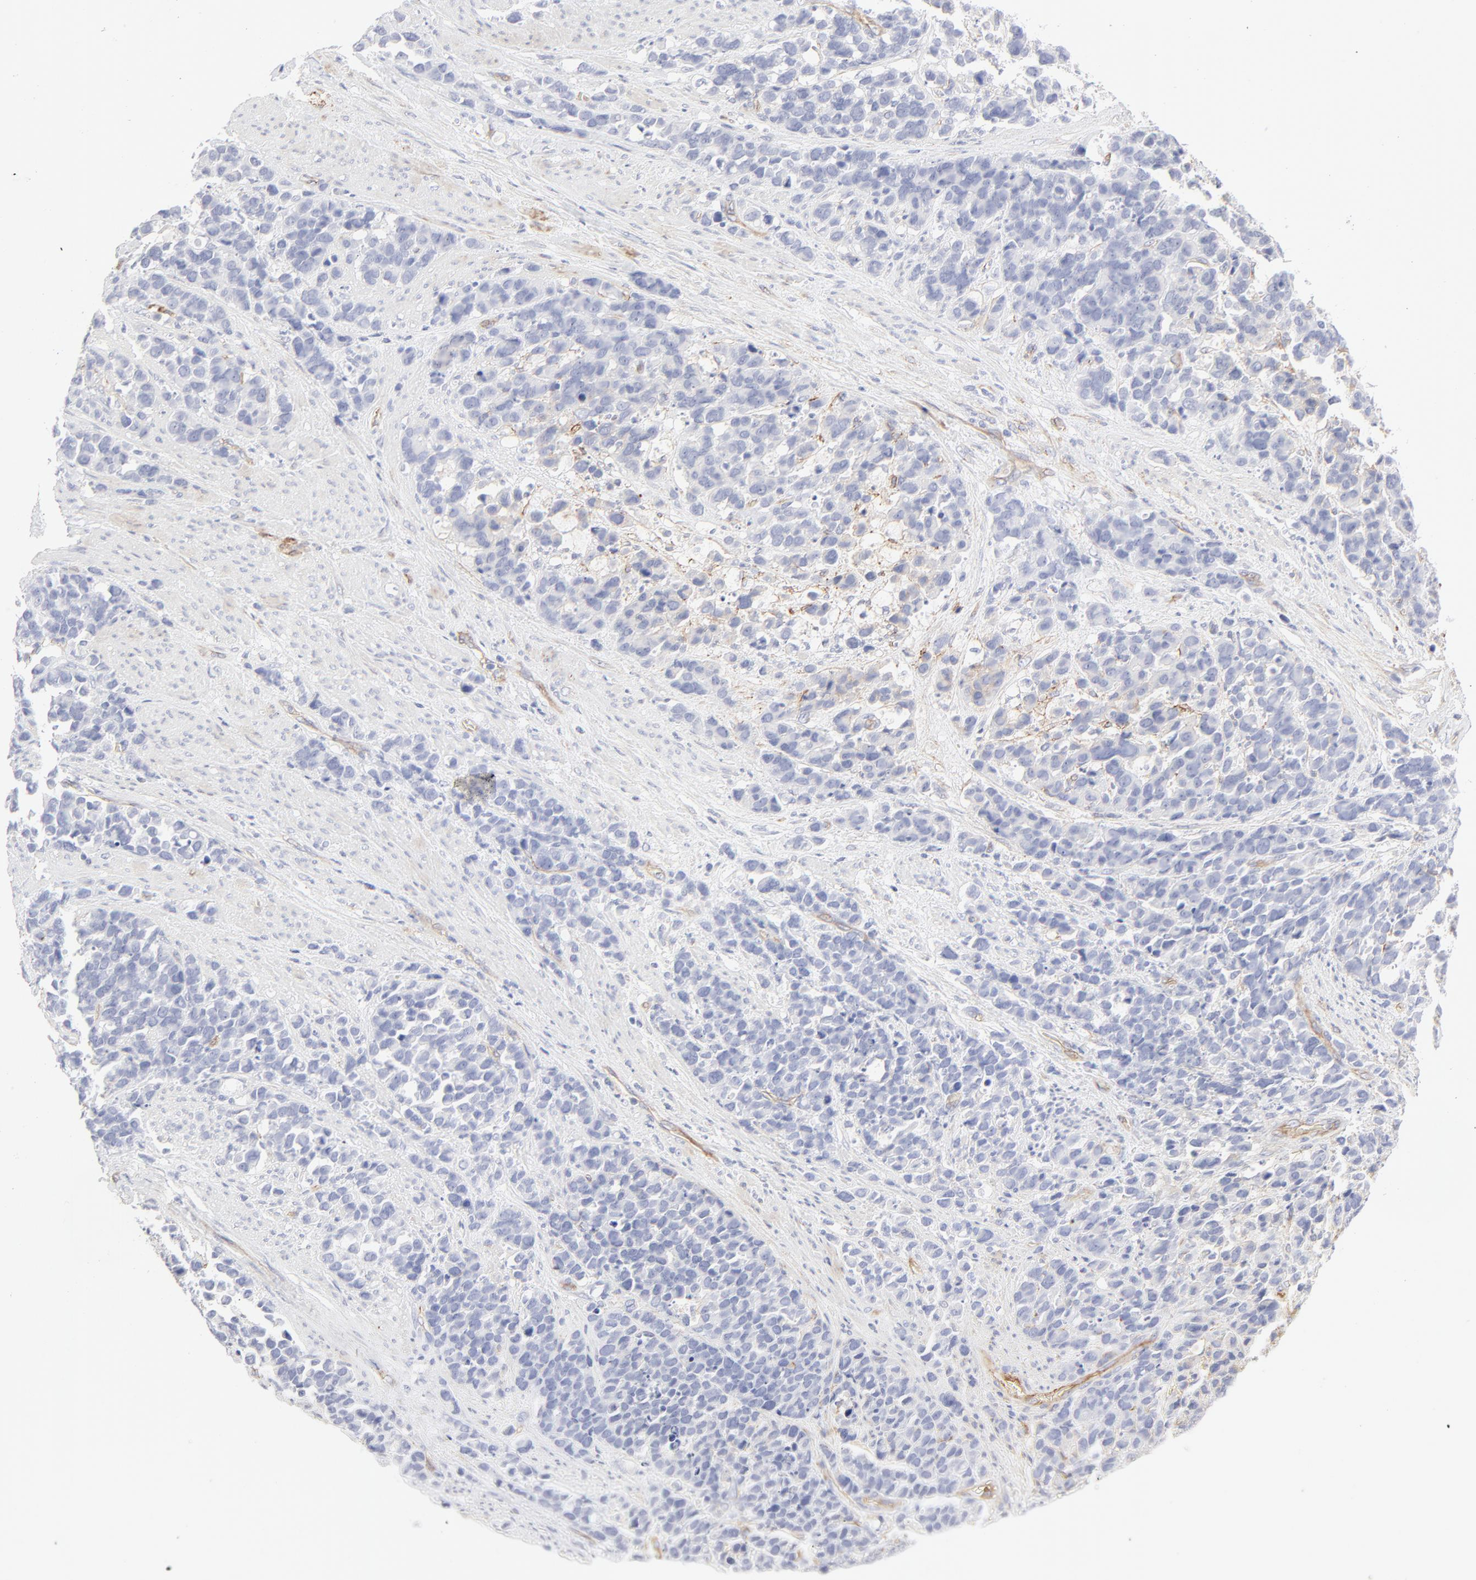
{"staining": {"intensity": "negative", "quantity": "none", "location": "none"}, "tissue": "stomach cancer", "cell_type": "Tumor cells", "image_type": "cancer", "snomed": [{"axis": "morphology", "description": "Adenocarcinoma, NOS"}, {"axis": "topography", "description": "Stomach, upper"}], "caption": "The immunohistochemistry (IHC) micrograph has no significant expression in tumor cells of stomach cancer tissue.", "gene": "ITGA5", "patient": {"sex": "male", "age": 71}}